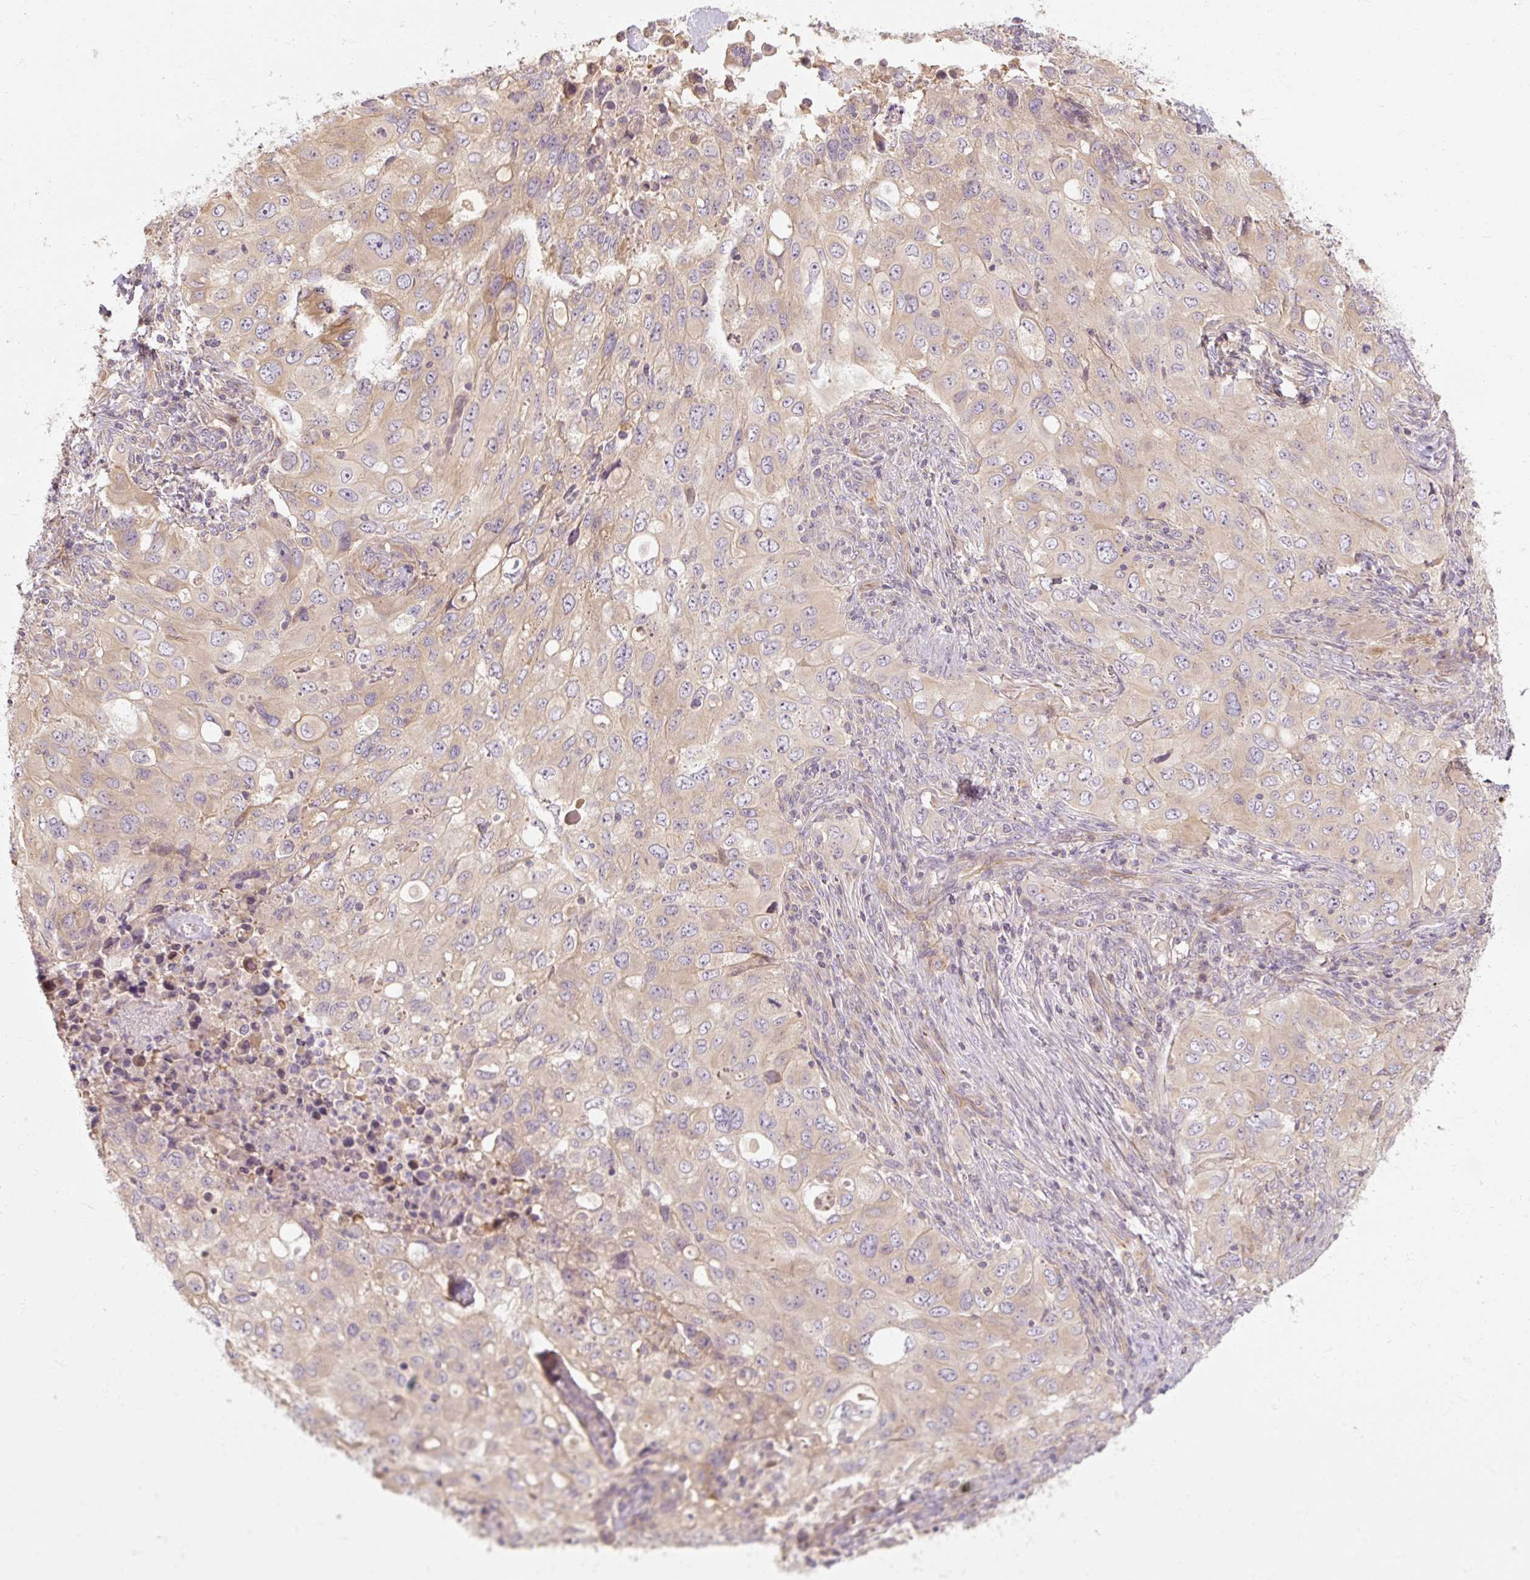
{"staining": {"intensity": "weak", "quantity": "<25%", "location": "cytoplasmic/membranous"}, "tissue": "lung cancer", "cell_type": "Tumor cells", "image_type": "cancer", "snomed": [{"axis": "morphology", "description": "Adenocarcinoma, NOS"}, {"axis": "morphology", "description": "Adenocarcinoma, metastatic, NOS"}, {"axis": "topography", "description": "Lymph node"}, {"axis": "topography", "description": "Lung"}], "caption": "Adenocarcinoma (lung) was stained to show a protein in brown. There is no significant staining in tumor cells.", "gene": "RB1CC1", "patient": {"sex": "female", "age": 42}}